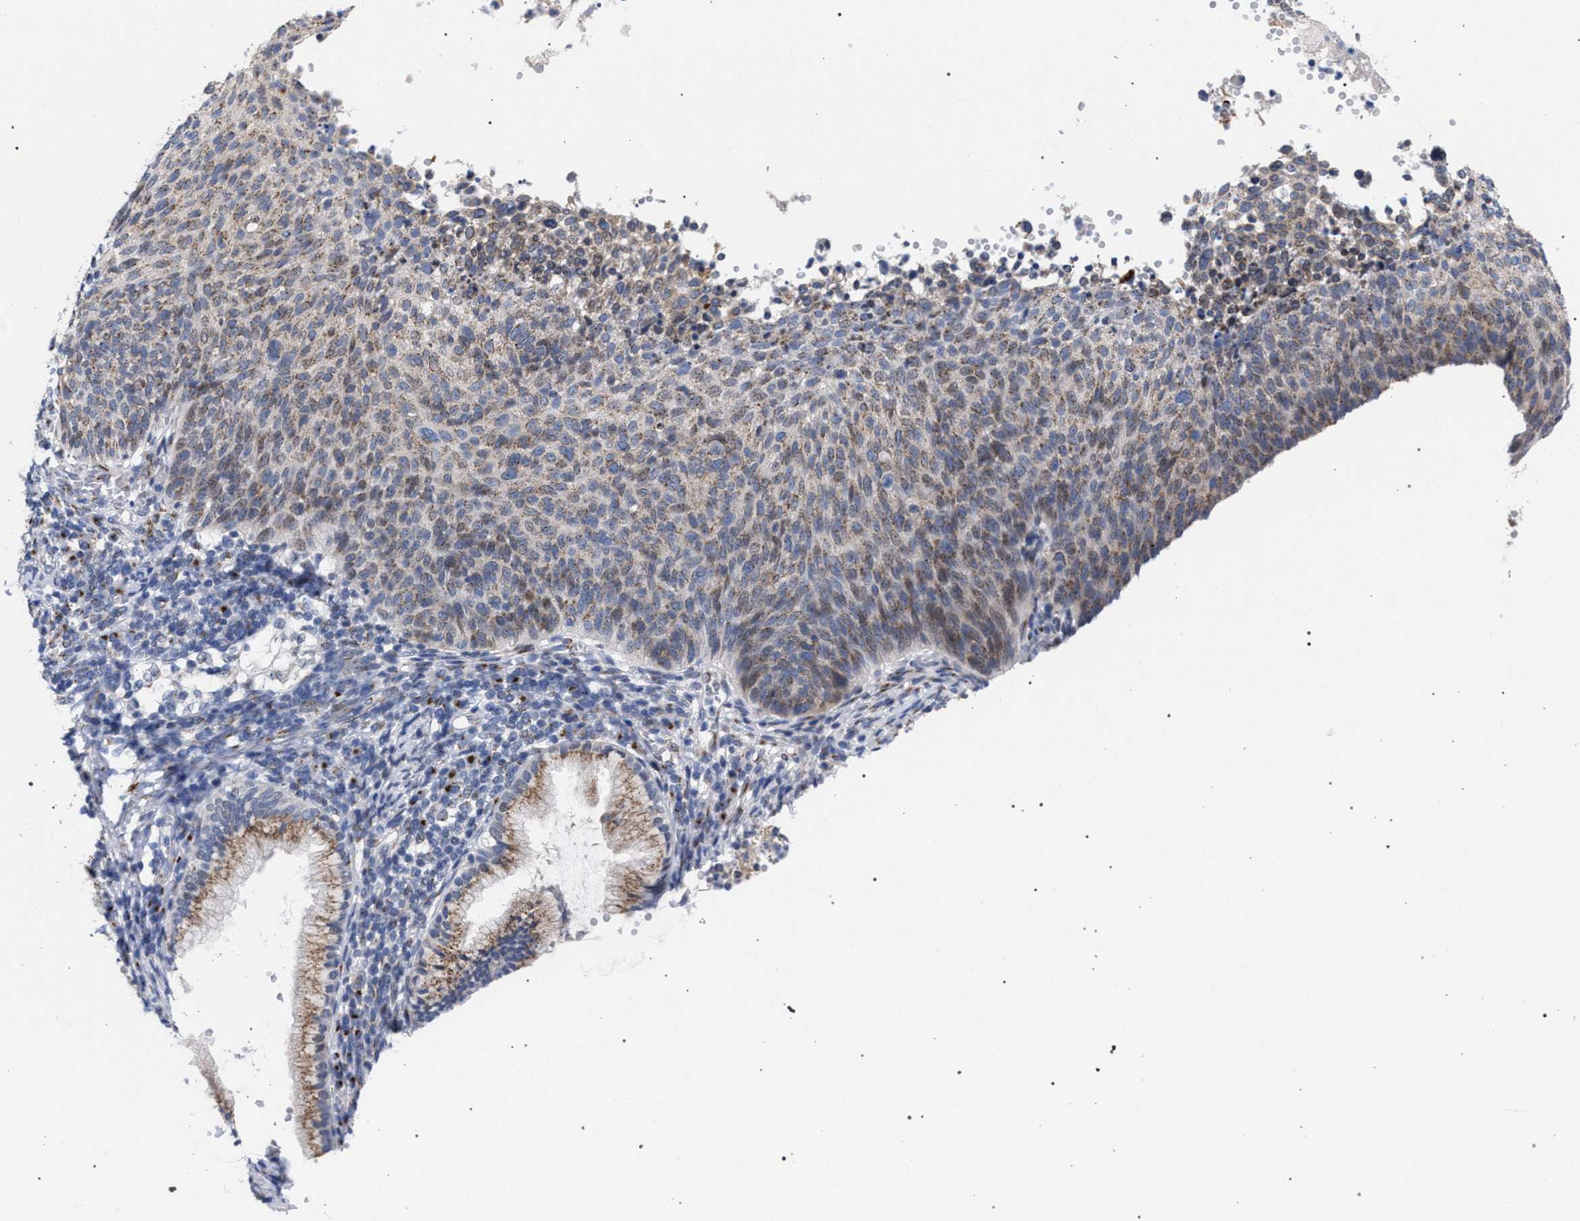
{"staining": {"intensity": "weak", "quantity": ">75%", "location": "cytoplasmic/membranous"}, "tissue": "cervical cancer", "cell_type": "Tumor cells", "image_type": "cancer", "snomed": [{"axis": "morphology", "description": "Squamous cell carcinoma, NOS"}, {"axis": "topography", "description": "Cervix"}], "caption": "This histopathology image shows cervical squamous cell carcinoma stained with immunohistochemistry to label a protein in brown. The cytoplasmic/membranous of tumor cells show weak positivity for the protein. Nuclei are counter-stained blue.", "gene": "GOLGA2", "patient": {"sex": "female", "age": 70}}